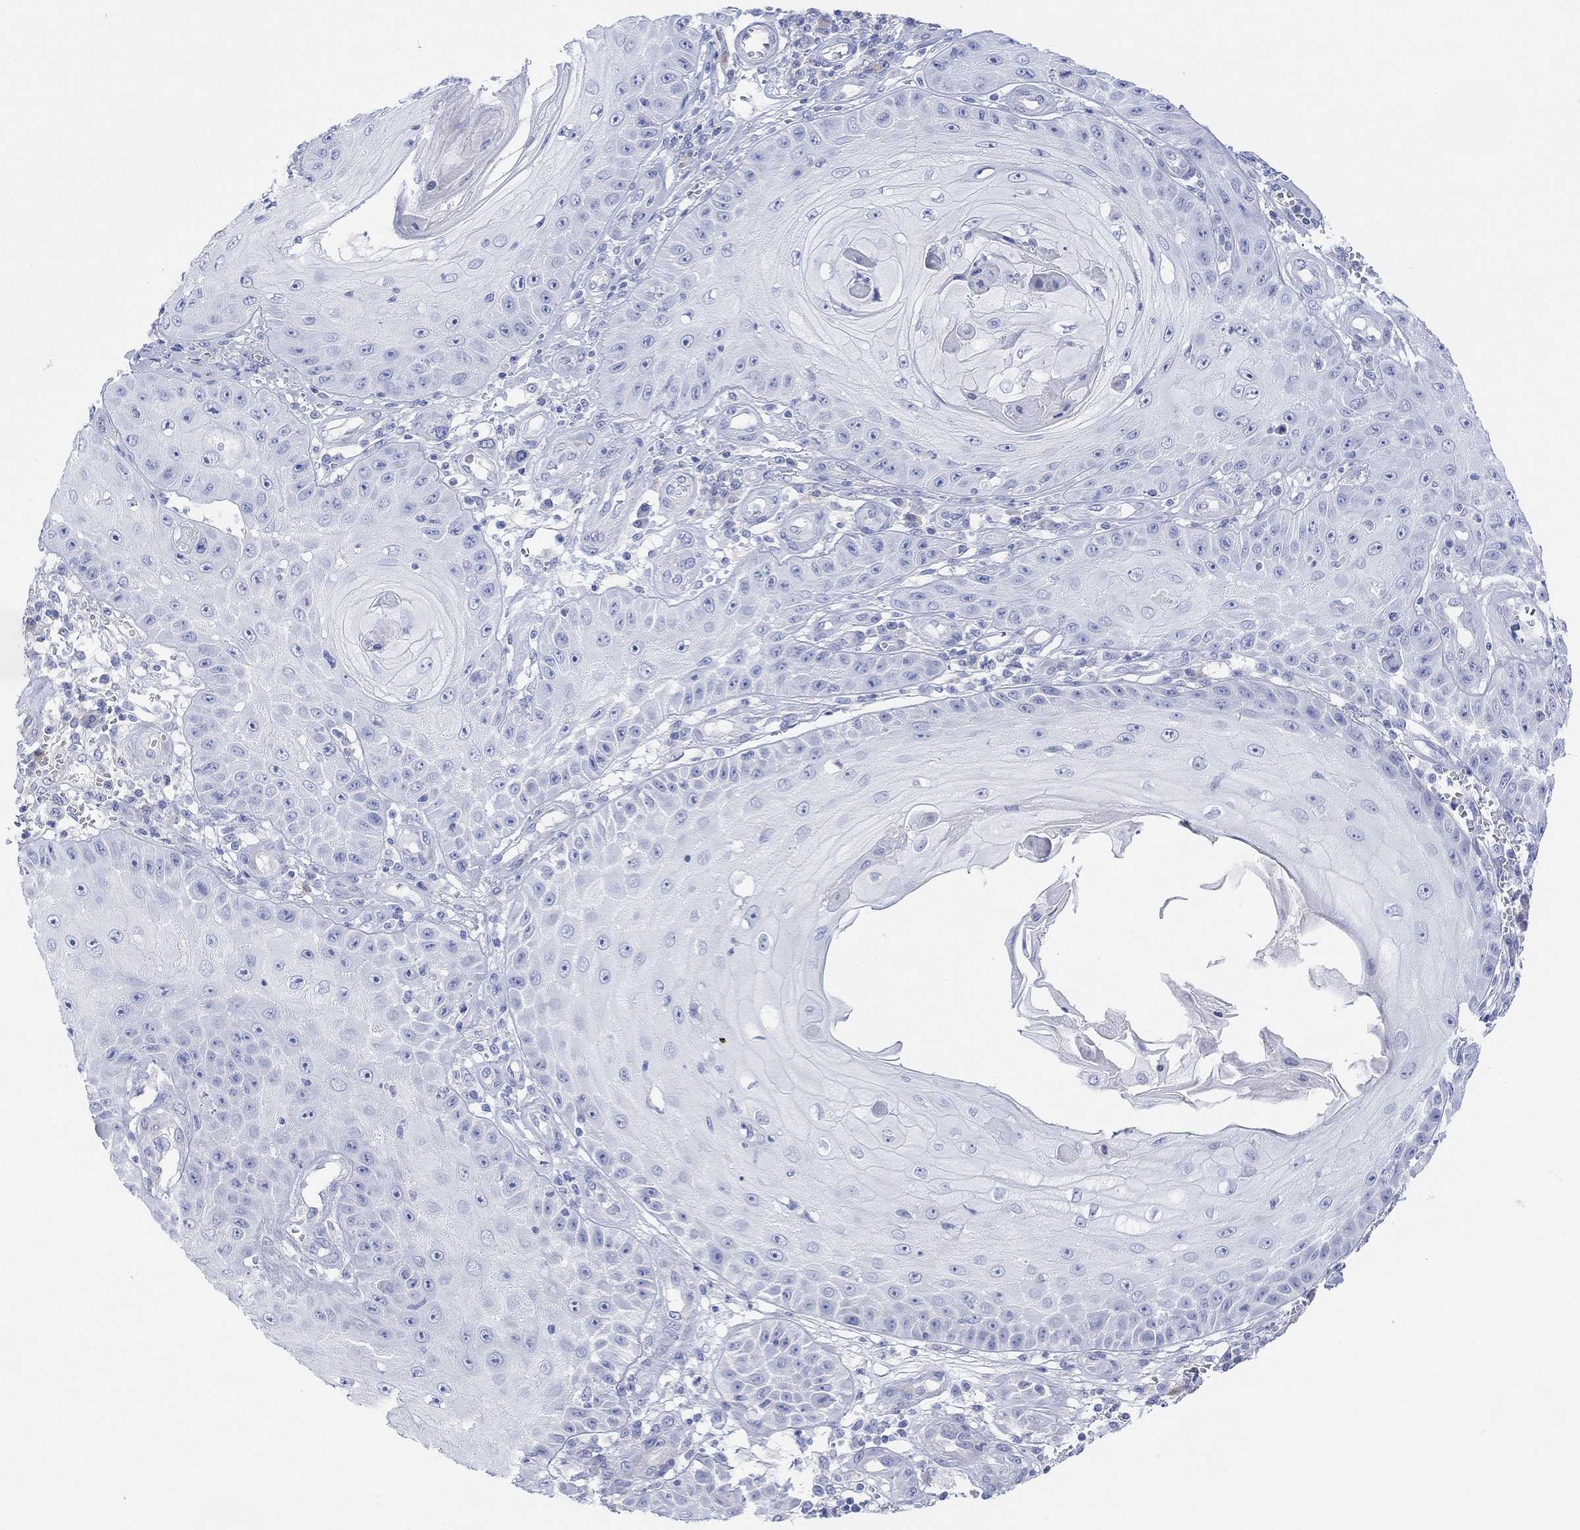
{"staining": {"intensity": "negative", "quantity": "none", "location": "none"}, "tissue": "skin cancer", "cell_type": "Tumor cells", "image_type": "cancer", "snomed": [{"axis": "morphology", "description": "Squamous cell carcinoma, NOS"}, {"axis": "topography", "description": "Skin"}], "caption": "High power microscopy photomicrograph of an immunohistochemistry micrograph of skin cancer (squamous cell carcinoma), revealing no significant expression in tumor cells.", "gene": "GNG13", "patient": {"sex": "male", "age": 70}}